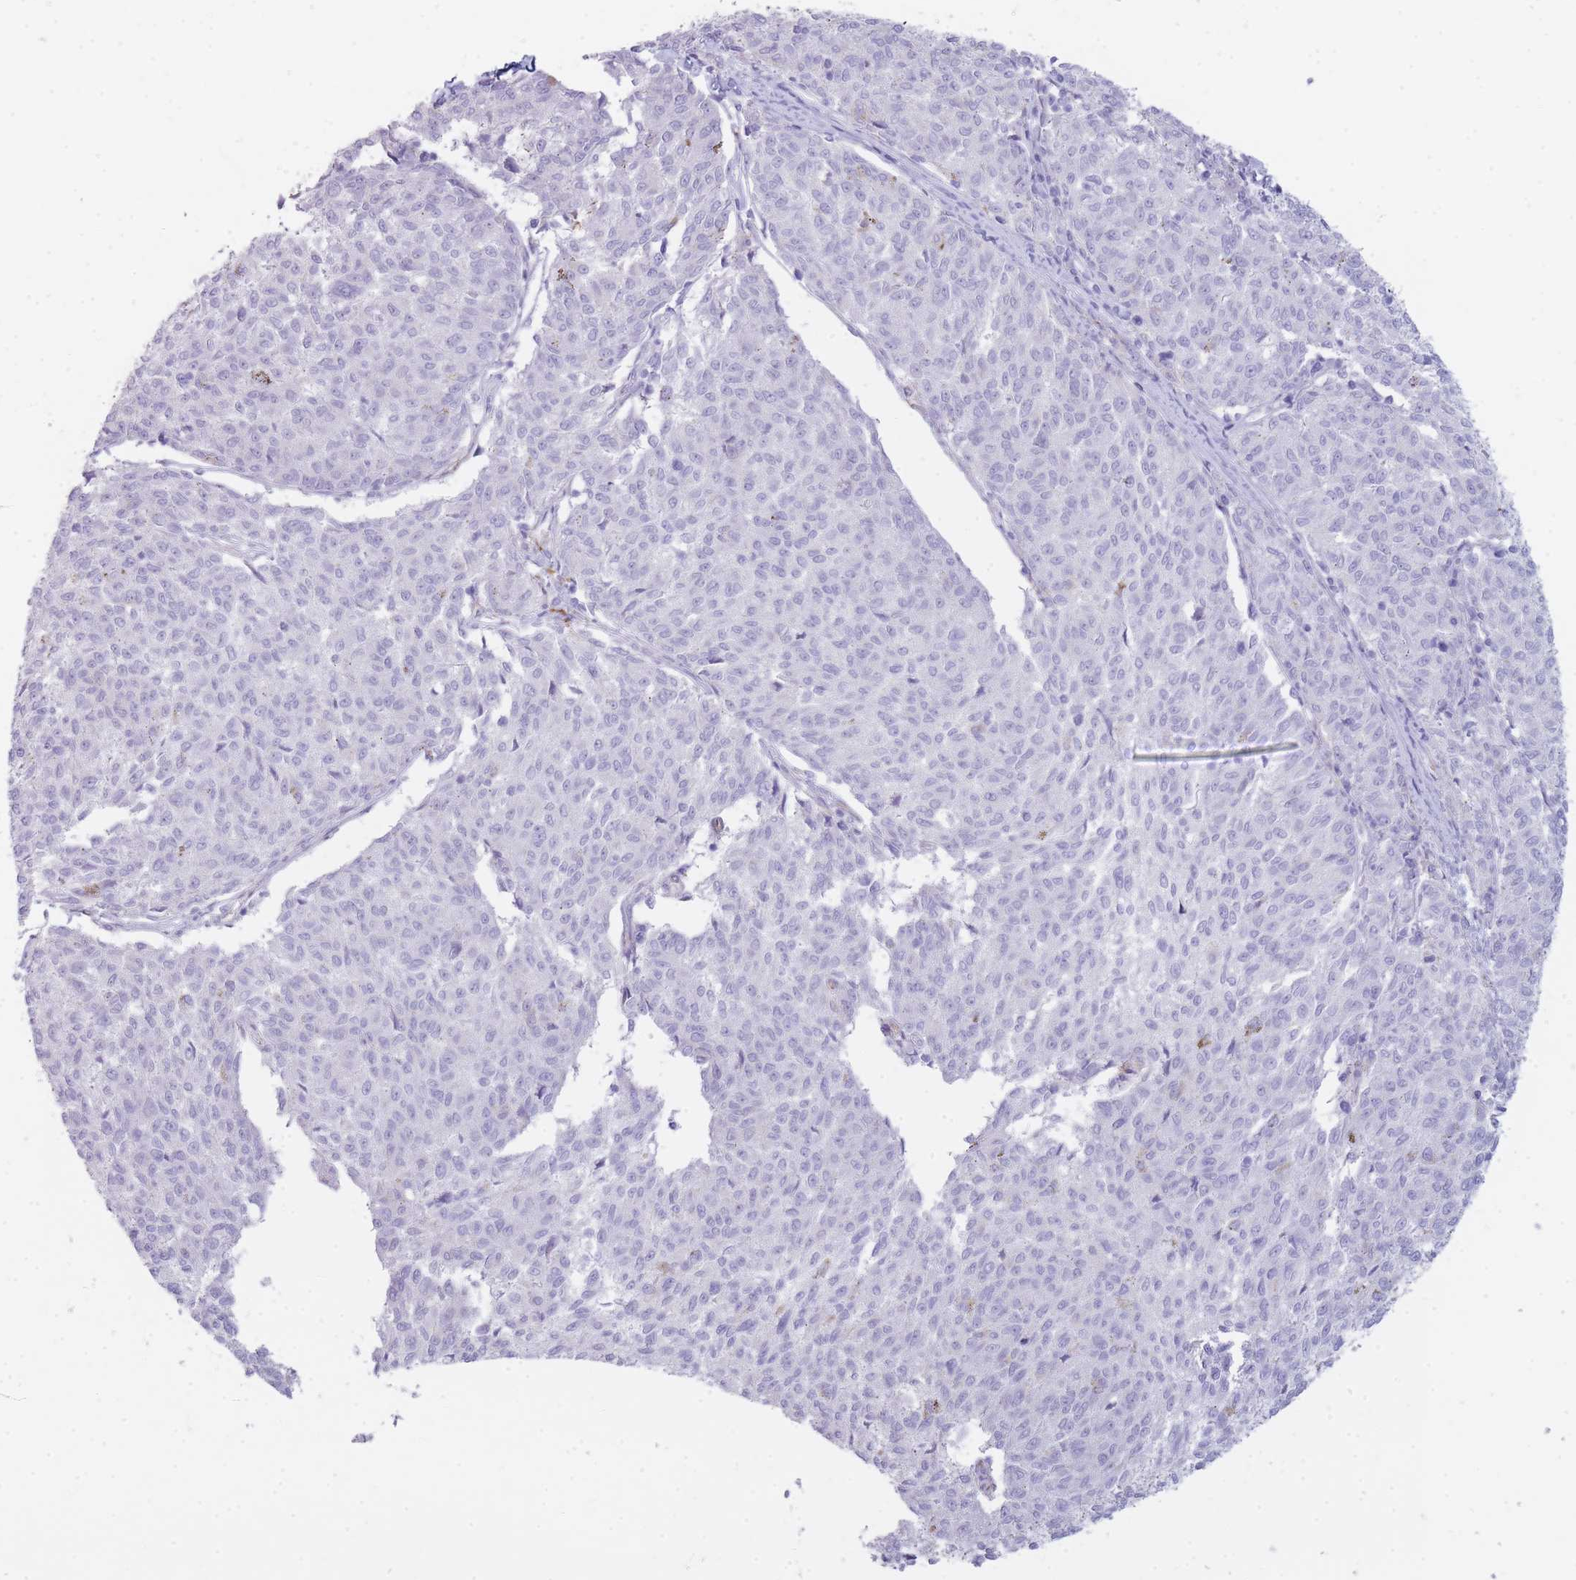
{"staining": {"intensity": "negative", "quantity": "none", "location": "none"}, "tissue": "melanoma", "cell_type": "Tumor cells", "image_type": "cancer", "snomed": [{"axis": "morphology", "description": "Malignant melanoma, NOS"}, {"axis": "topography", "description": "Skin"}], "caption": "DAB immunohistochemical staining of malignant melanoma demonstrates no significant staining in tumor cells.", "gene": "UTP14A", "patient": {"sex": "female", "age": 72}}